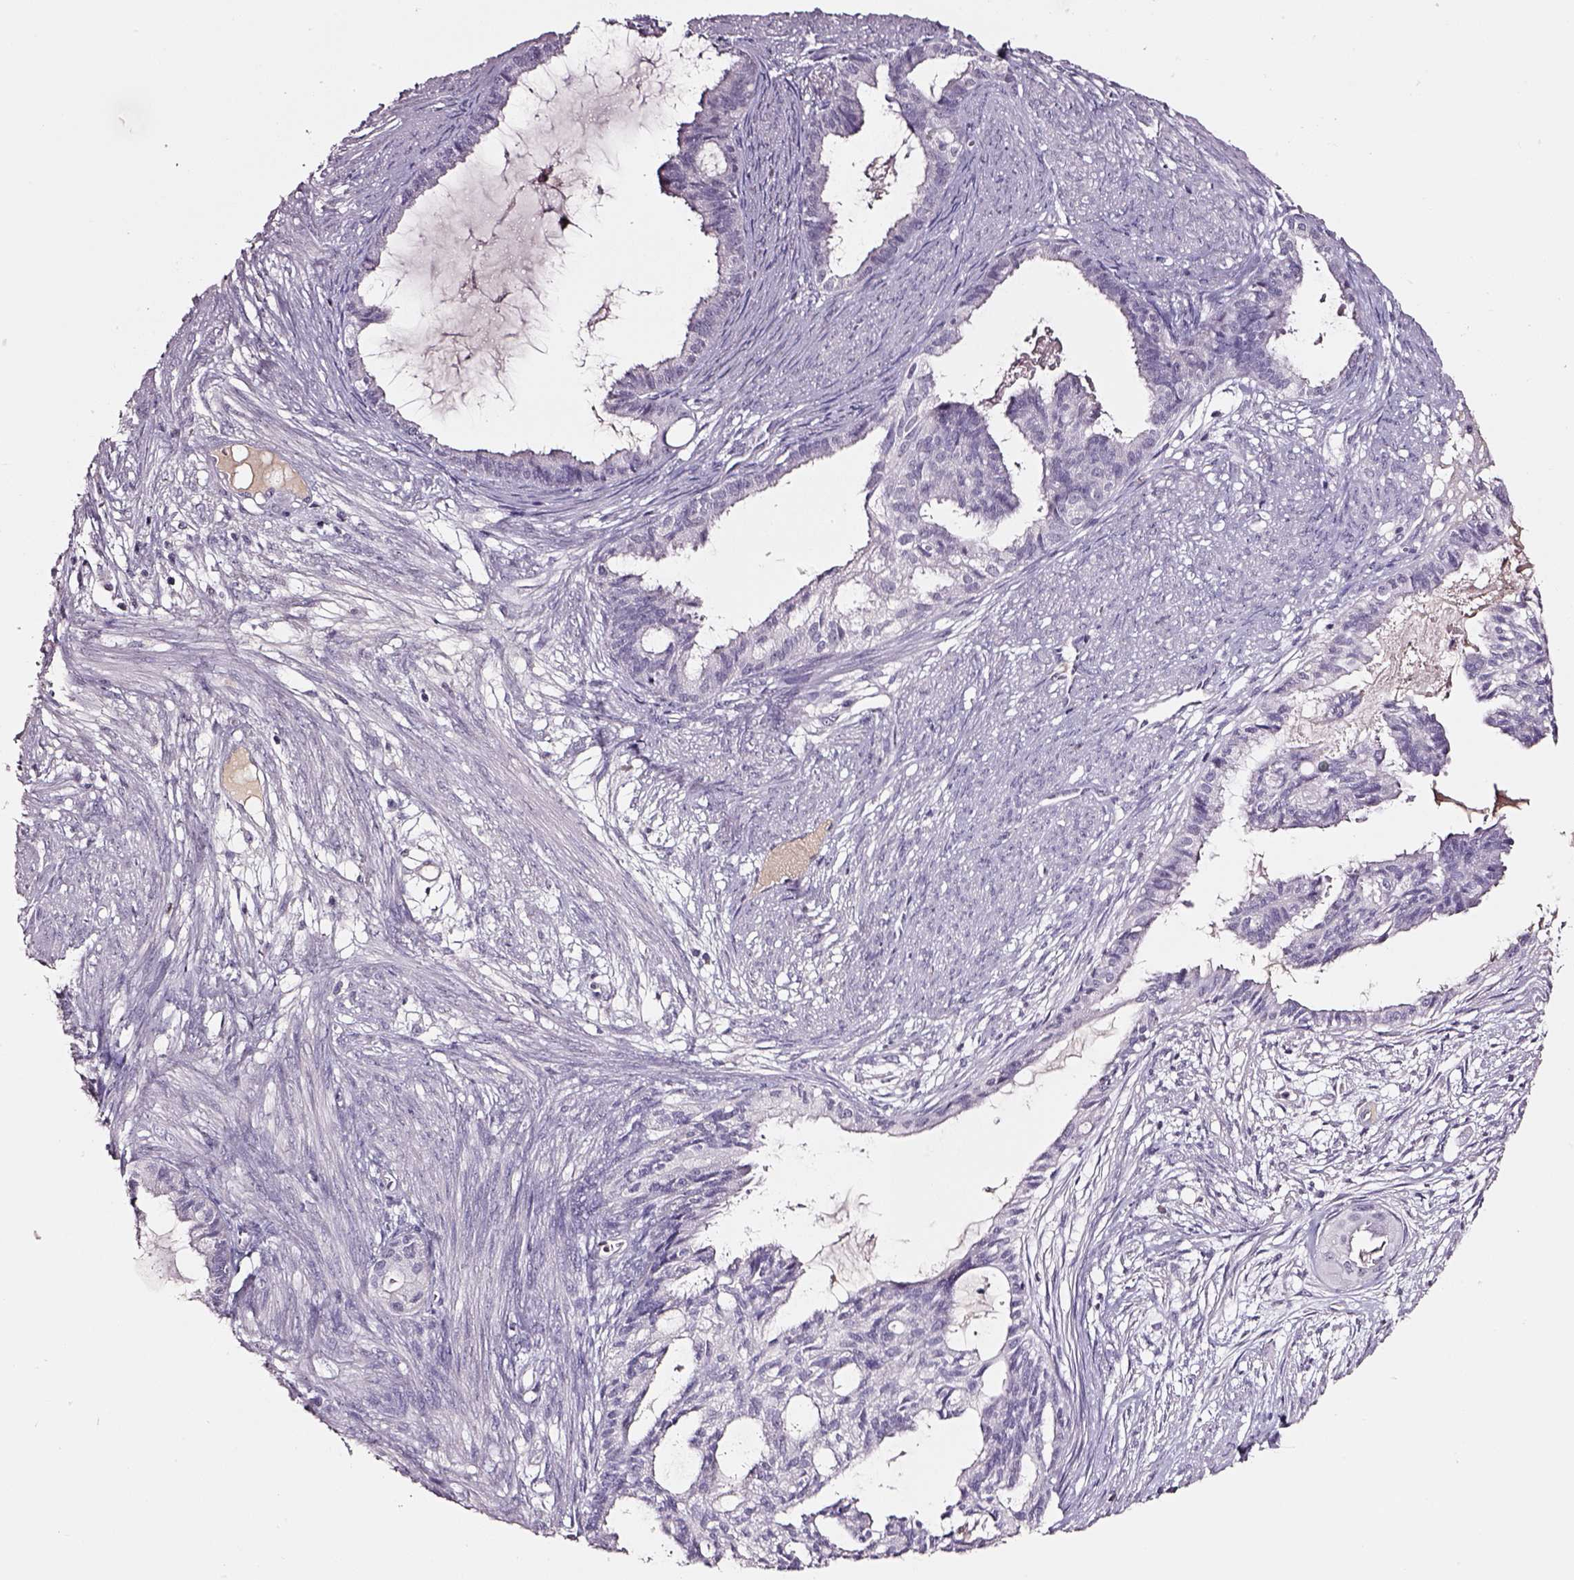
{"staining": {"intensity": "negative", "quantity": "none", "location": "none"}, "tissue": "endometrial cancer", "cell_type": "Tumor cells", "image_type": "cancer", "snomed": [{"axis": "morphology", "description": "Adenocarcinoma, NOS"}, {"axis": "topography", "description": "Endometrium"}], "caption": "This micrograph is of adenocarcinoma (endometrial) stained with IHC to label a protein in brown with the nuclei are counter-stained blue. There is no staining in tumor cells.", "gene": "SMIM17", "patient": {"sex": "female", "age": 86}}